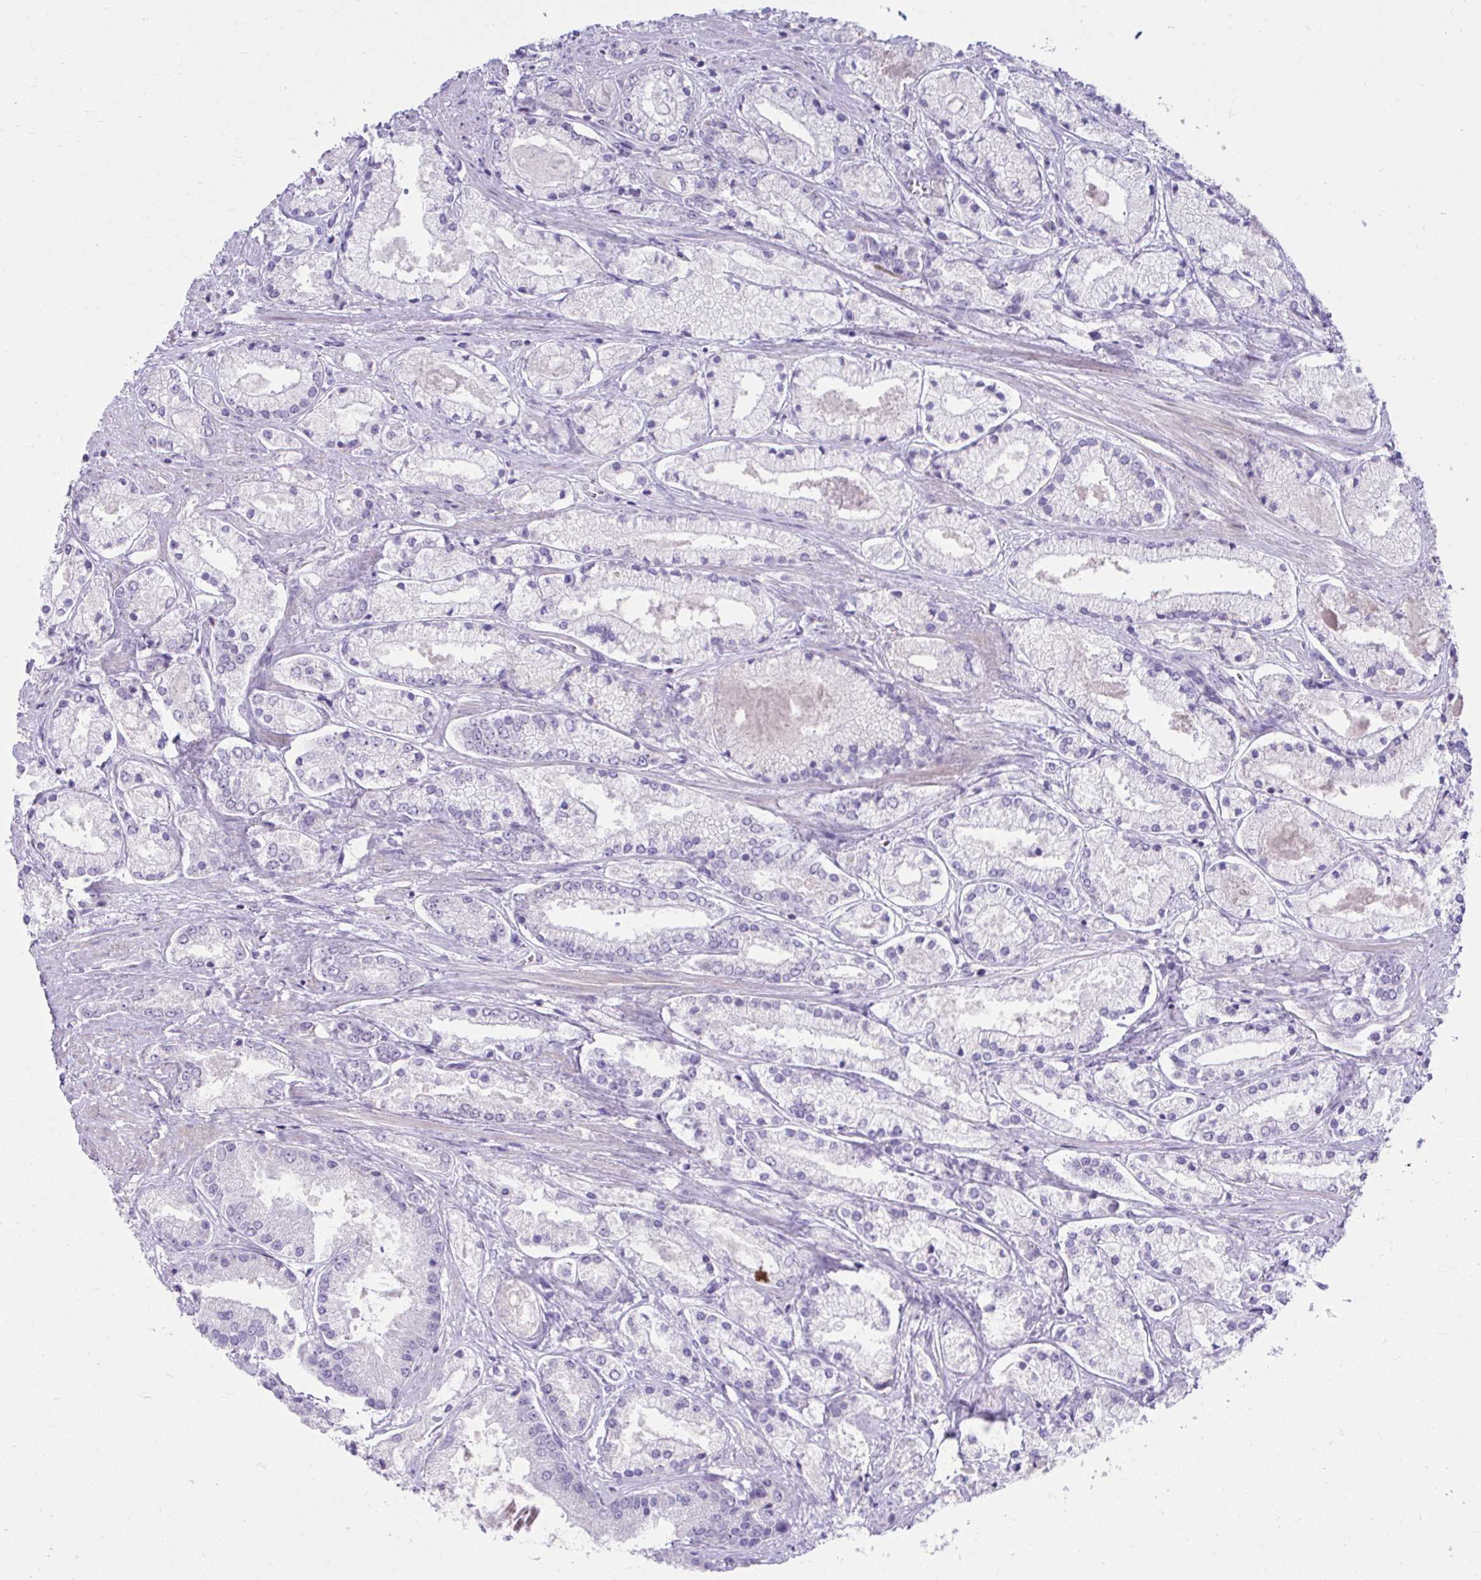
{"staining": {"intensity": "negative", "quantity": "none", "location": "none"}, "tissue": "prostate cancer", "cell_type": "Tumor cells", "image_type": "cancer", "snomed": [{"axis": "morphology", "description": "Adenocarcinoma, High grade"}, {"axis": "topography", "description": "Prostate"}], "caption": "This is an immunohistochemistry micrograph of adenocarcinoma (high-grade) (prostate). There is no expression in tumor cells.", "gene": "OR7A5", "patient": {"sex": "male", "age": 67}}